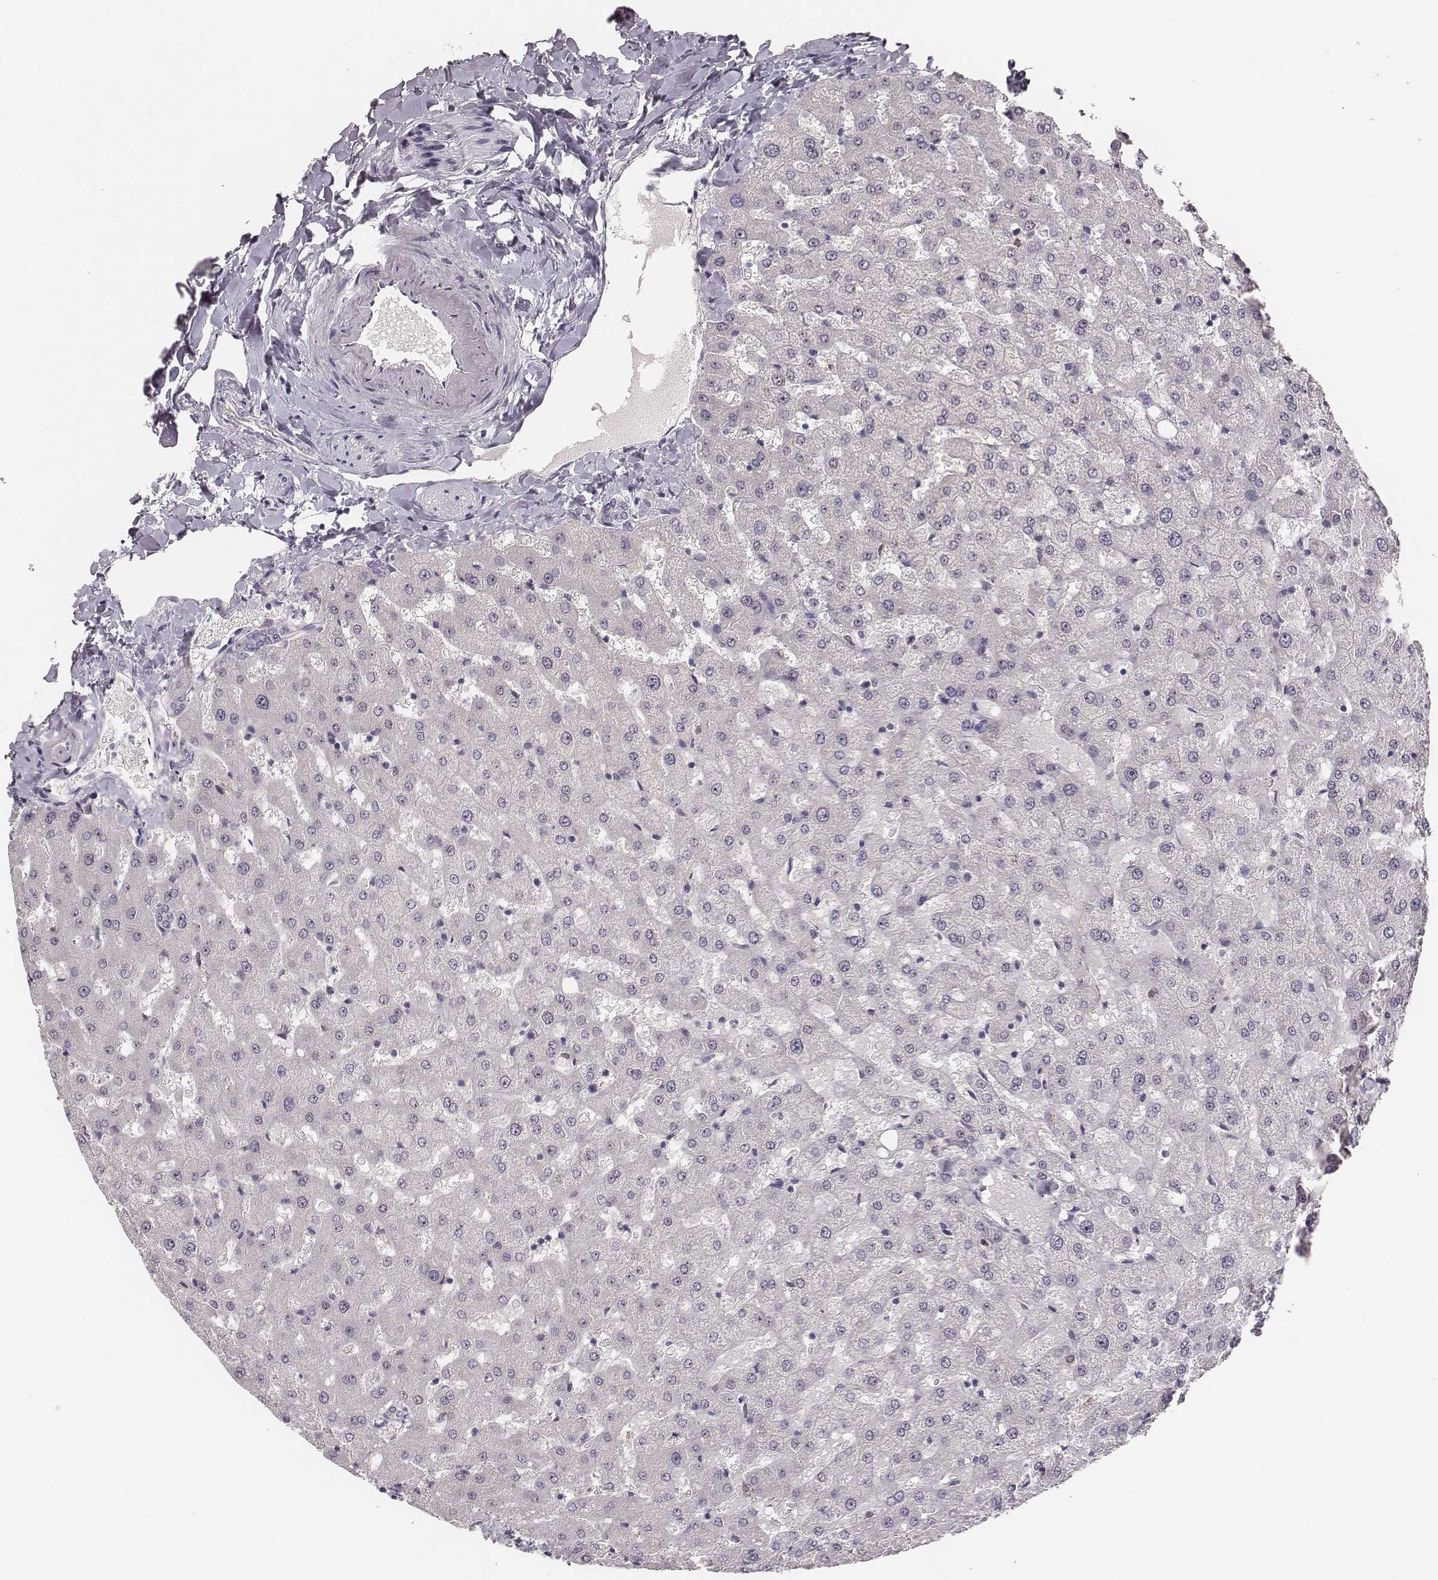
{"staining": {"intensity": "negative", "quantity": "none", "location": "none"}, "tissue": "liver", "cell_type": "Cholangiocytes", "image_type": "normal", "snomed": [{"axis": "morphology", "description": "Normal tissue, NOS"}, {"axis": "topography", "description": "Liver"}], "caption": "This is a histopathology image of immunohistochemistry (IHC) staining of normal liver, which shows no expression in cholangiocytes.", "gene": "NIFK", "patient": {"sex": "female", "age": 50}}